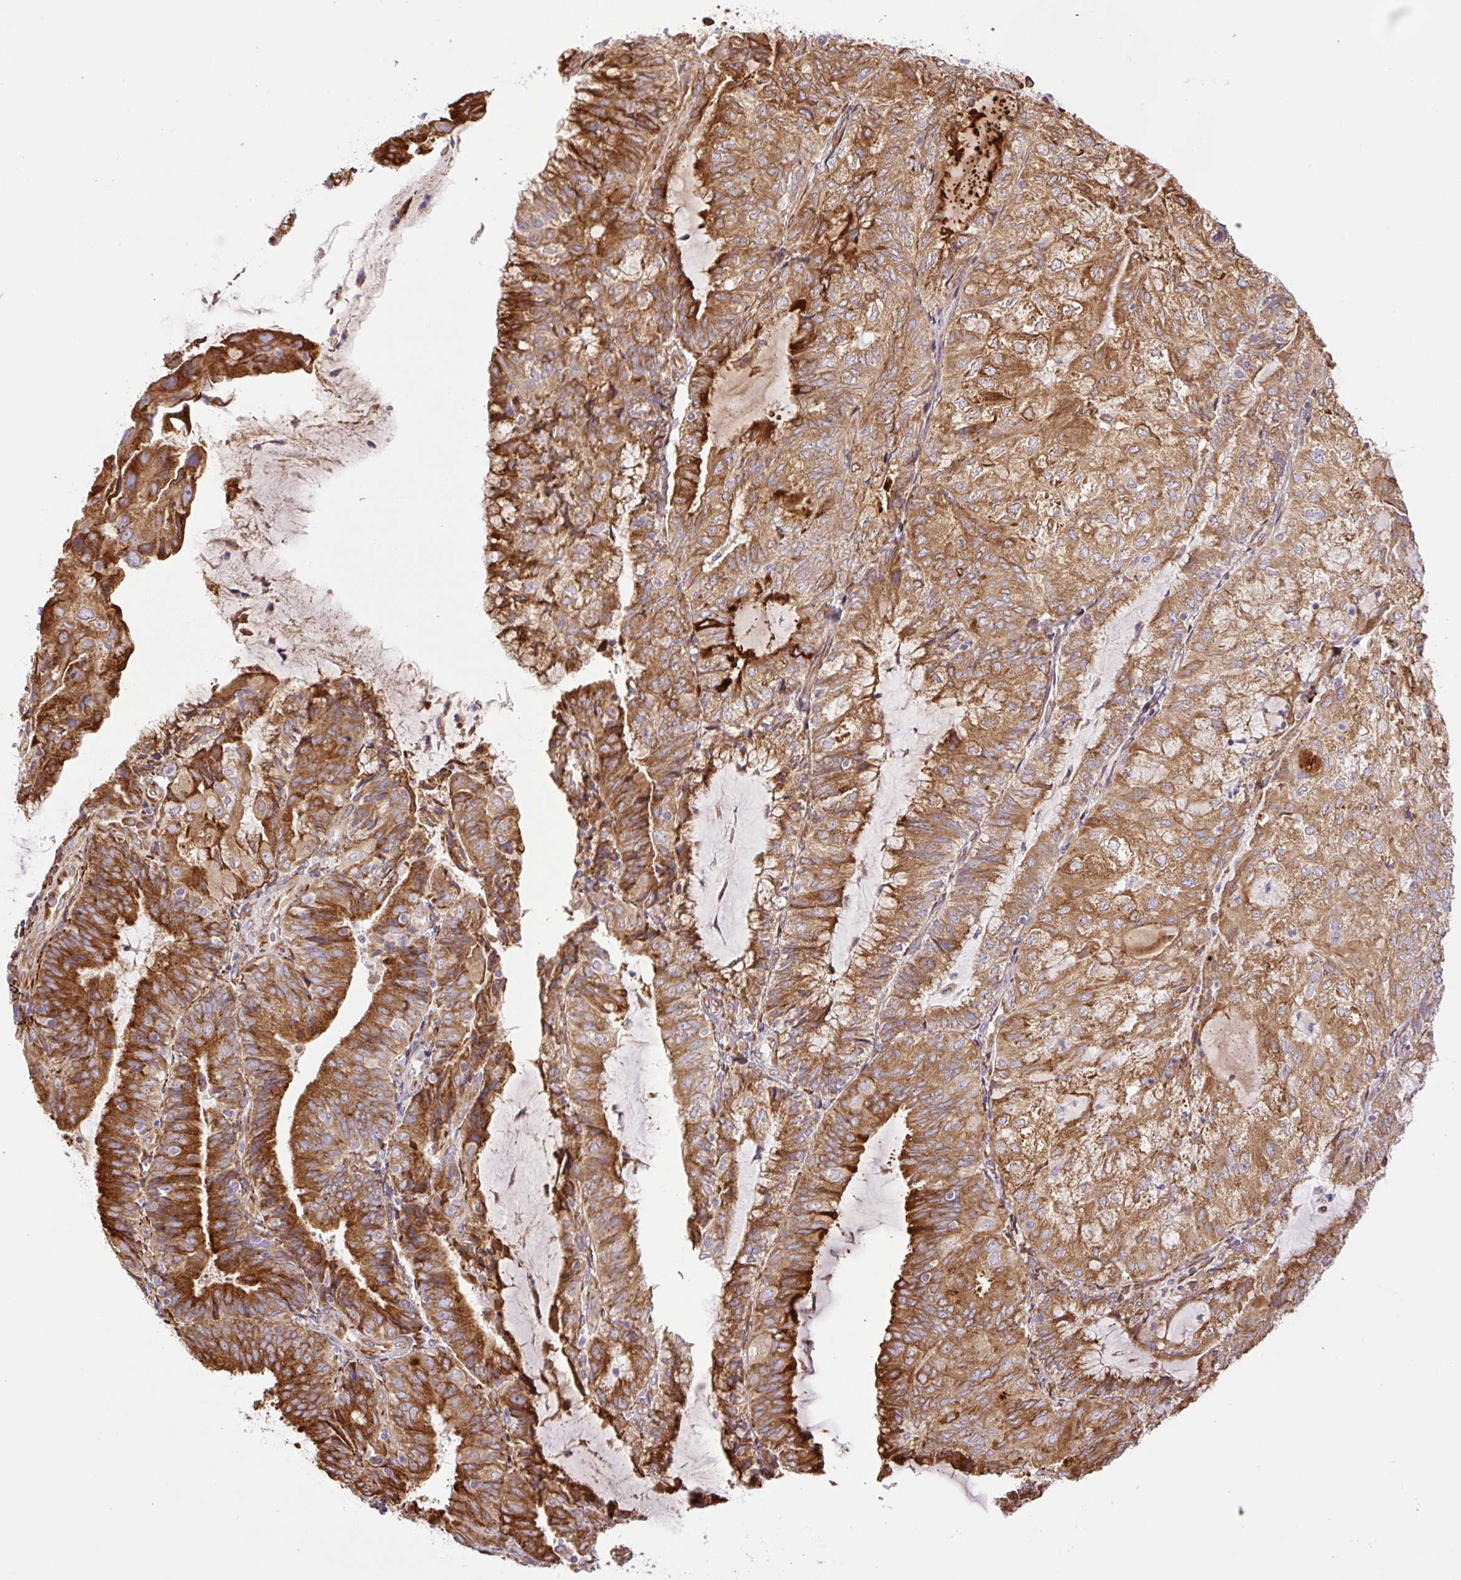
{"staining": {"intensity": "moderate", "quantity": ">75%", "location": "cytoplasmic/membranous"}, "tissue": "endometrial cancer", "cell_type": "Tumor cells", "image_type": "cancer", "snomed": [{"axis": "morphology", "description": "Adenocarcinoma, NOS"}, {"axis": "topography", "description": "Endometrium"}], "caption": "The micrograph demonstrates staining of endometrial cancer (adenocarcinoma), revealing moderate cytoplasmic/membranous protein positivity (brown color) within tumor cells. The staining was performed using DAB (3,3'-diaminobenzidine) to visualize the protein expression in brown, while the nuclei were stained in blue with hematoxylin (Magnification: 20x).", "gene": "RAB30", "patient": {"sex": "female", "age": 81}}